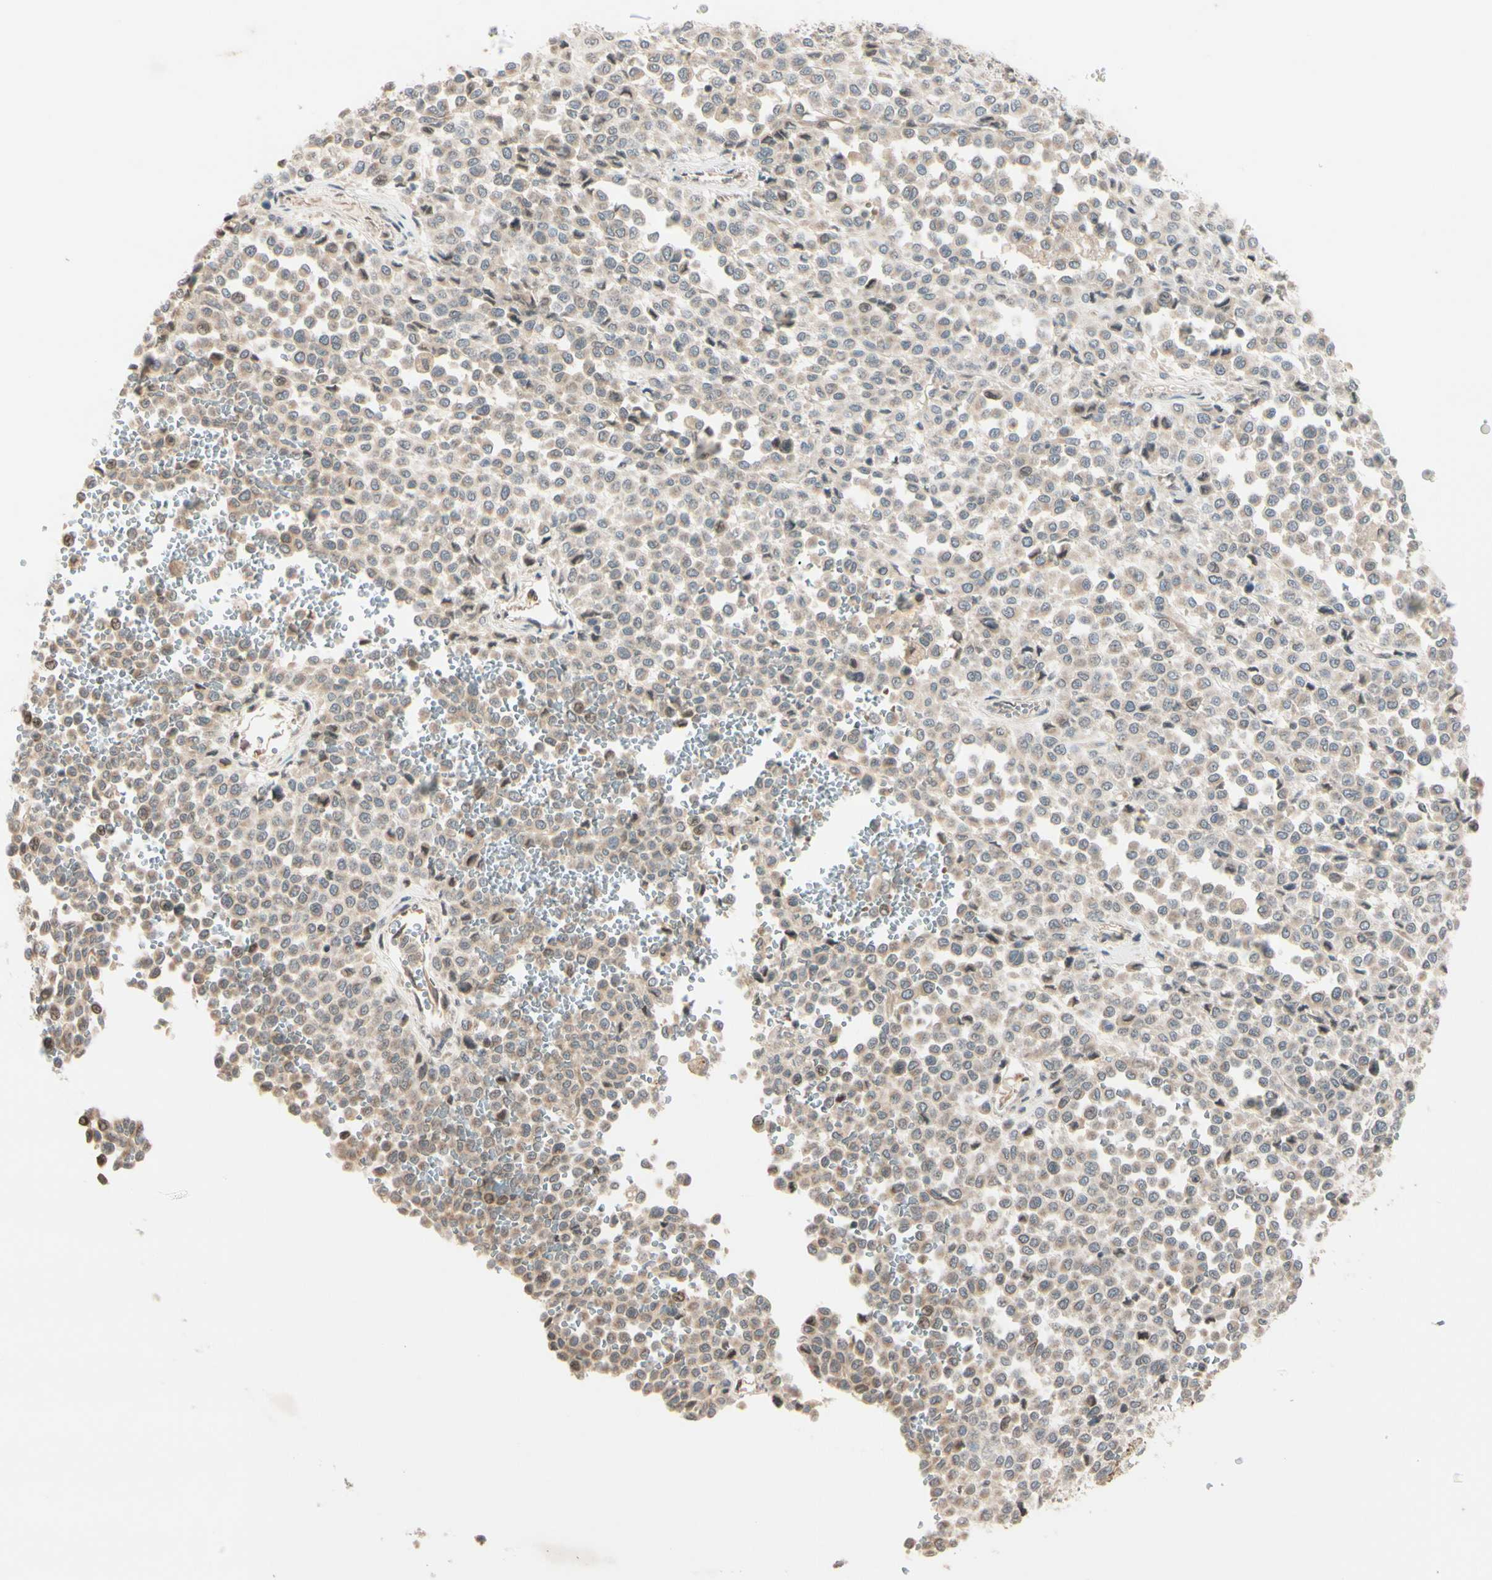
{"staining": {"intensity": "weak", "quantity": ">75%", "location": "cytoplasmic/membranous"}, "tissue": "melanoma", "cell_type": "Tumor cells", "image_type": "cancer", "snomed": [{"axis": "morphology", "description": "Malignant melanoma, Metastatic site"}, {"axis": "topography", "description": "Pancreas"}], "caption": "Immunohistochemistry (IHC) photomicrograph of neoplastic tissue: malignant melanoma (metastatic site) stained using IHC displays low levels of weak protein expression localized specifically in the cytoplasmic/membranous of tumor cells, appearing as a cytoplasmic/membranous brown color.", "gene": "FGF10", "patient": {"sex": "female", "age": 30}}